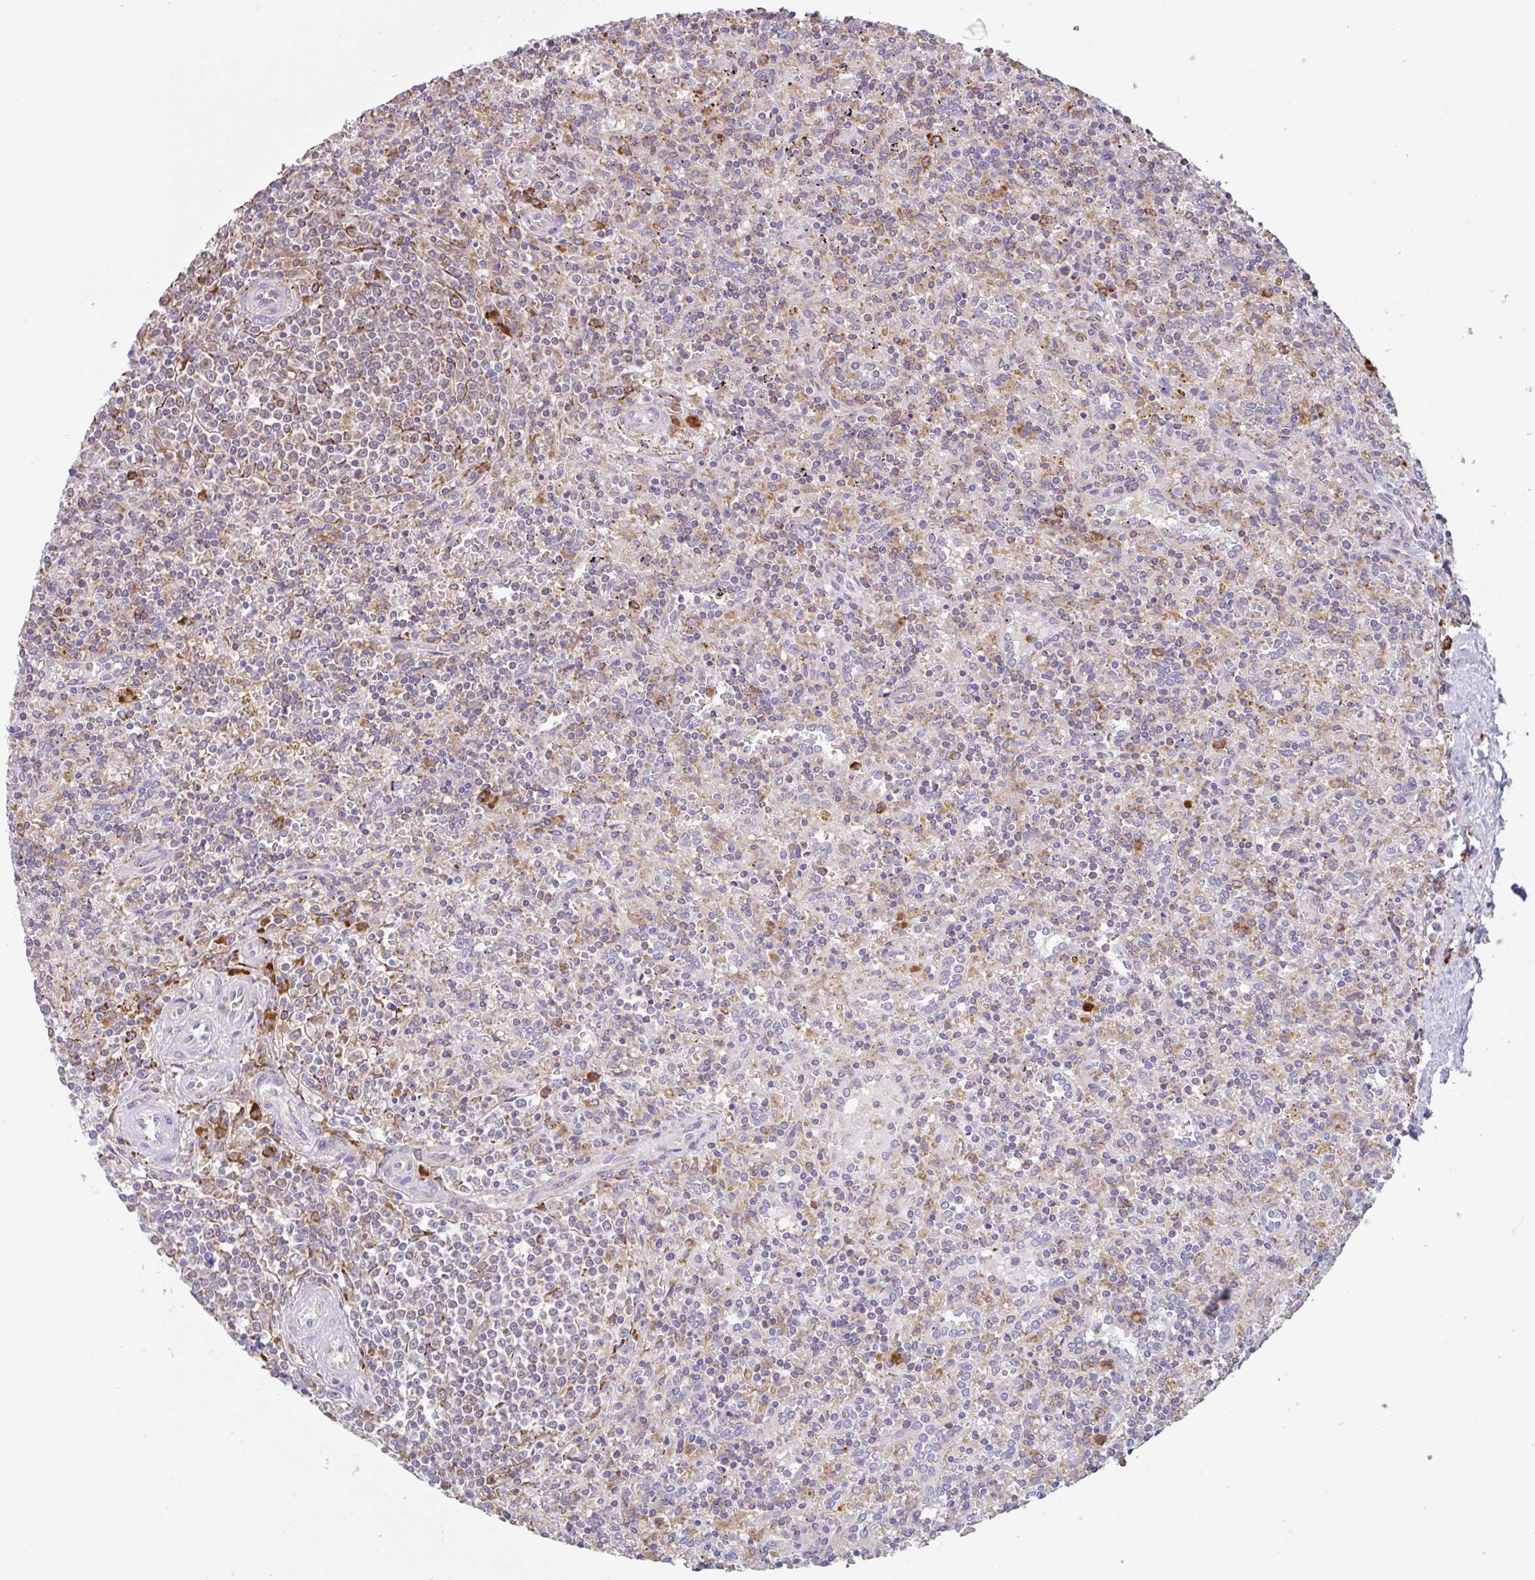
{"staining": {"intensity": "negative", "quantity": "none", "location": "none"}, "tissue": "lymphoma", "cell_type": "Tumor cells", "image_type": "cancer", "snomed": [{"axis": "morphology", "description": "Malignant lymphoma, non-Hodgkin's type, Low grade"}, {"axis": "topography", "description": "Spleen"}], "caption": "The histopathology image reveals no significant positivity in tumor cells of lymphoma.", "gene": "DOK4", "patient": {"sex": "male", "age": 67}}